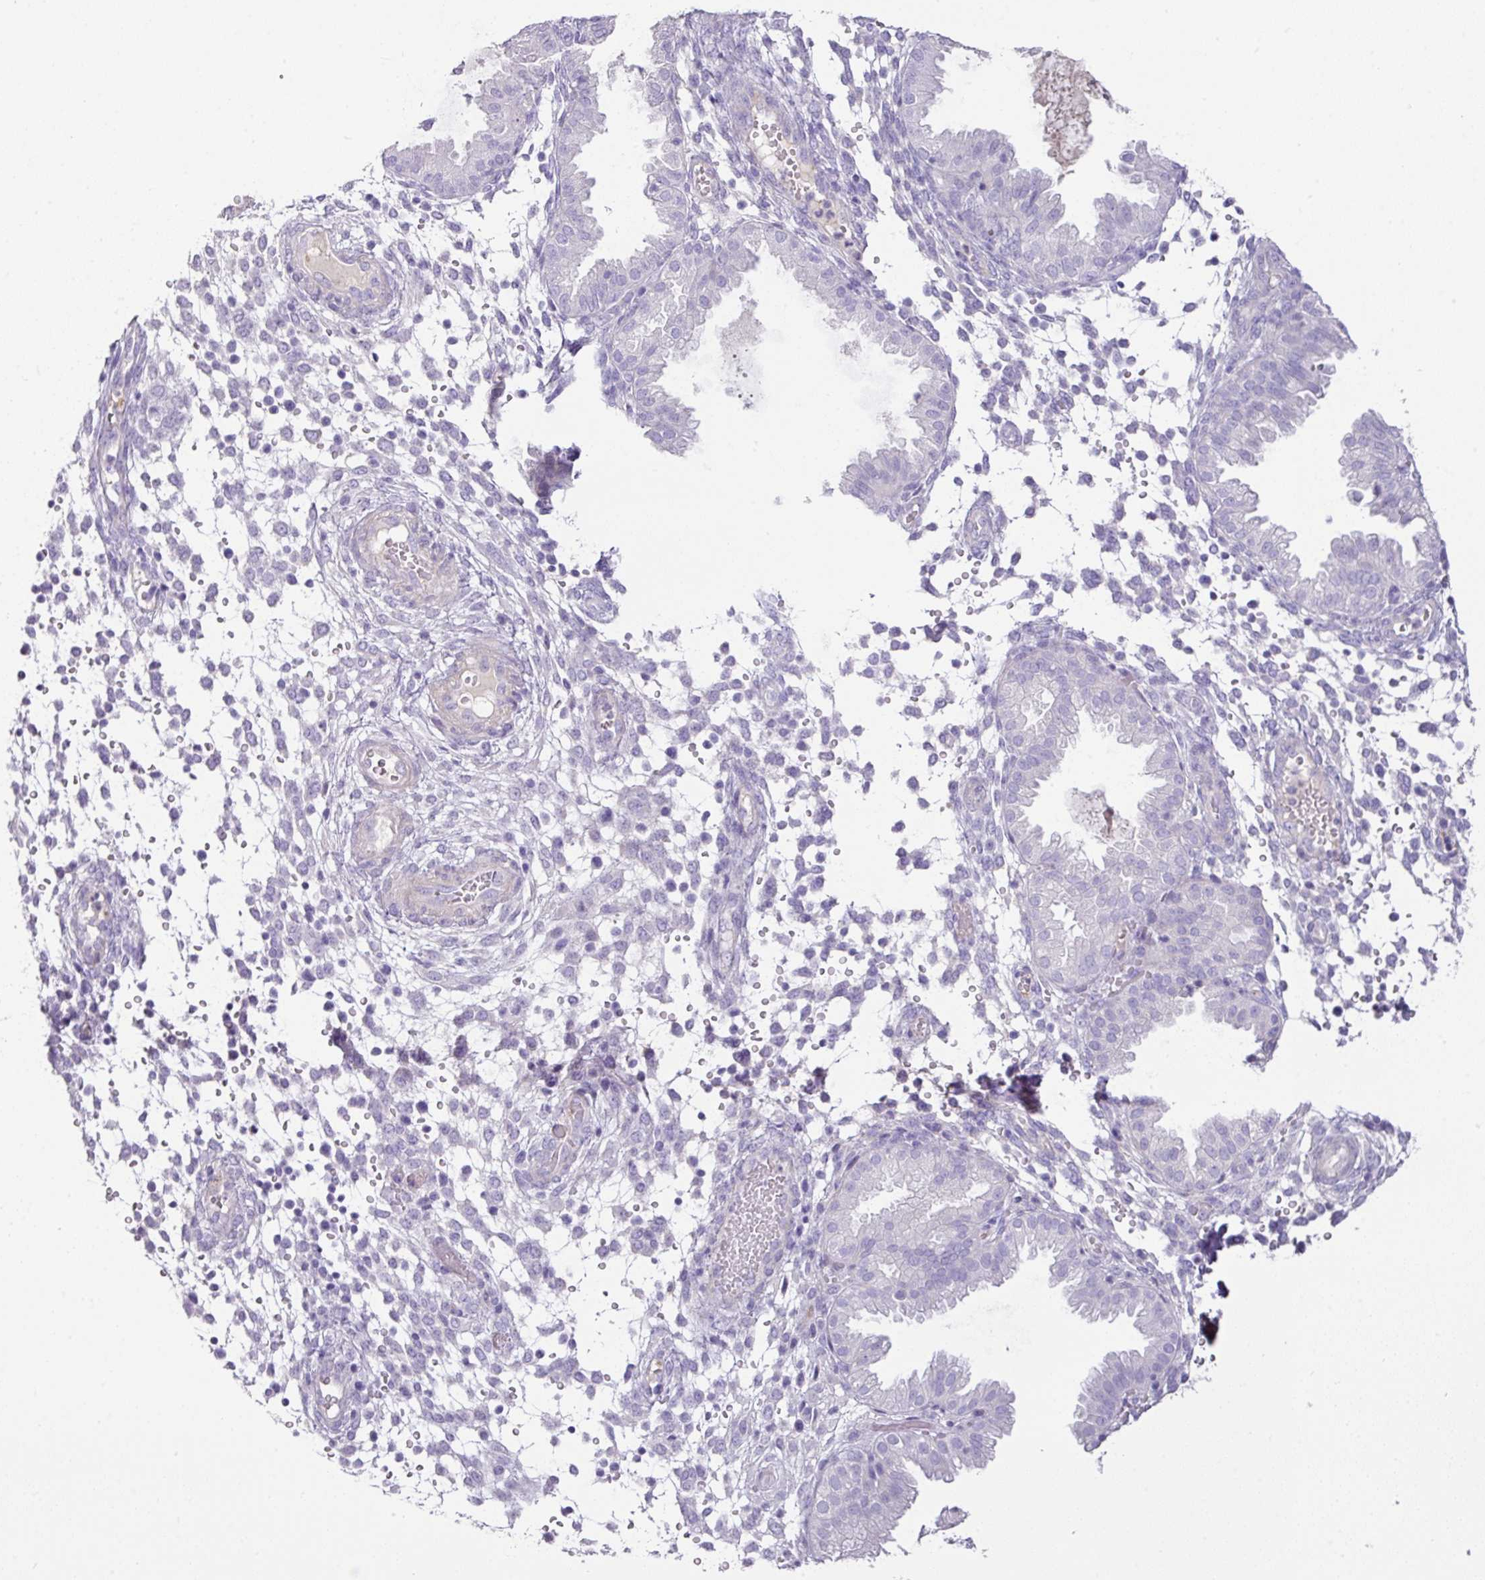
{"staining": {"intensity": "negative", "quantity": "none", "location": "none"}, "tissue": "endometrium", "cell_type": "Cells in endometrial stroma", "image_type": "normal", "snomed": [{"axis": "morphology", "description": "Normal tissue, NOS"}, {"axis": "topography", "description": "Endometrium"}], "caption": "Histopathology image shows no significant protein staining in cells in endometrial stroma of normal endometrium. The staining is performed using DAB brown chromogen with nuclei counter-stained in using hematoxylin.", "gene": "TARM1", "patient": {"sex": "female", "age": 33}}